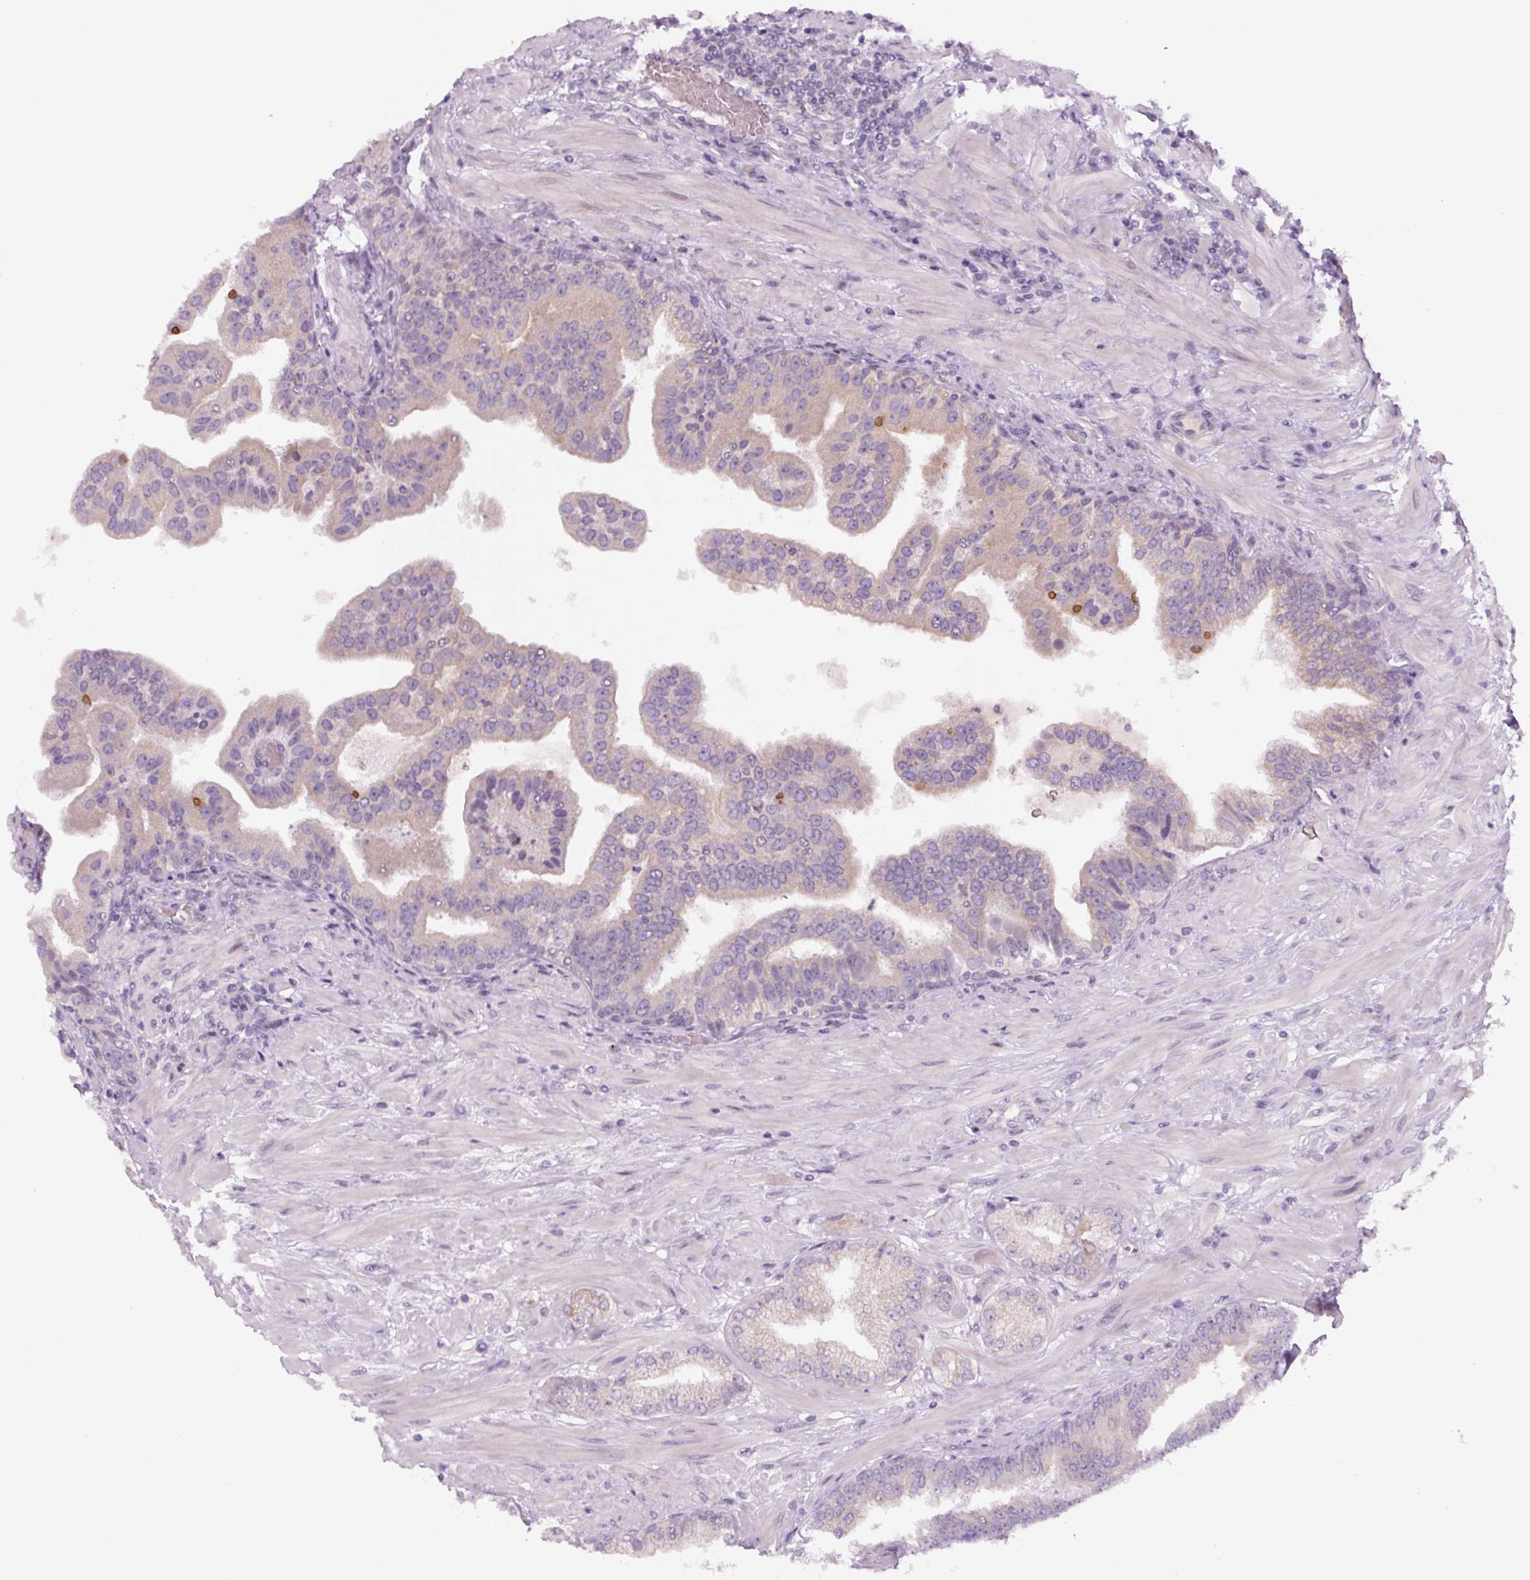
{"staining": {"intensity": "weak", "quantity": "25%-75%", "location": "cytoplasmic/membranous"}, "tissue": "prostate cancer", "cell_type": "Tumor cells", "image_type": "cancer", "snomed": [{"axis": "morphology", "description": "Adenocarcinoma, High grade"}, {"axis": "topography", "description": "Prostate"}], "caption": "A brown stain shows weak cytoplasmic/membranous positivity of a protein in human high-grade adenocarcinoma (prostate) tumor cells.", "gene": "YIF1B", "patient": {"sex": "male", "age": 55}}